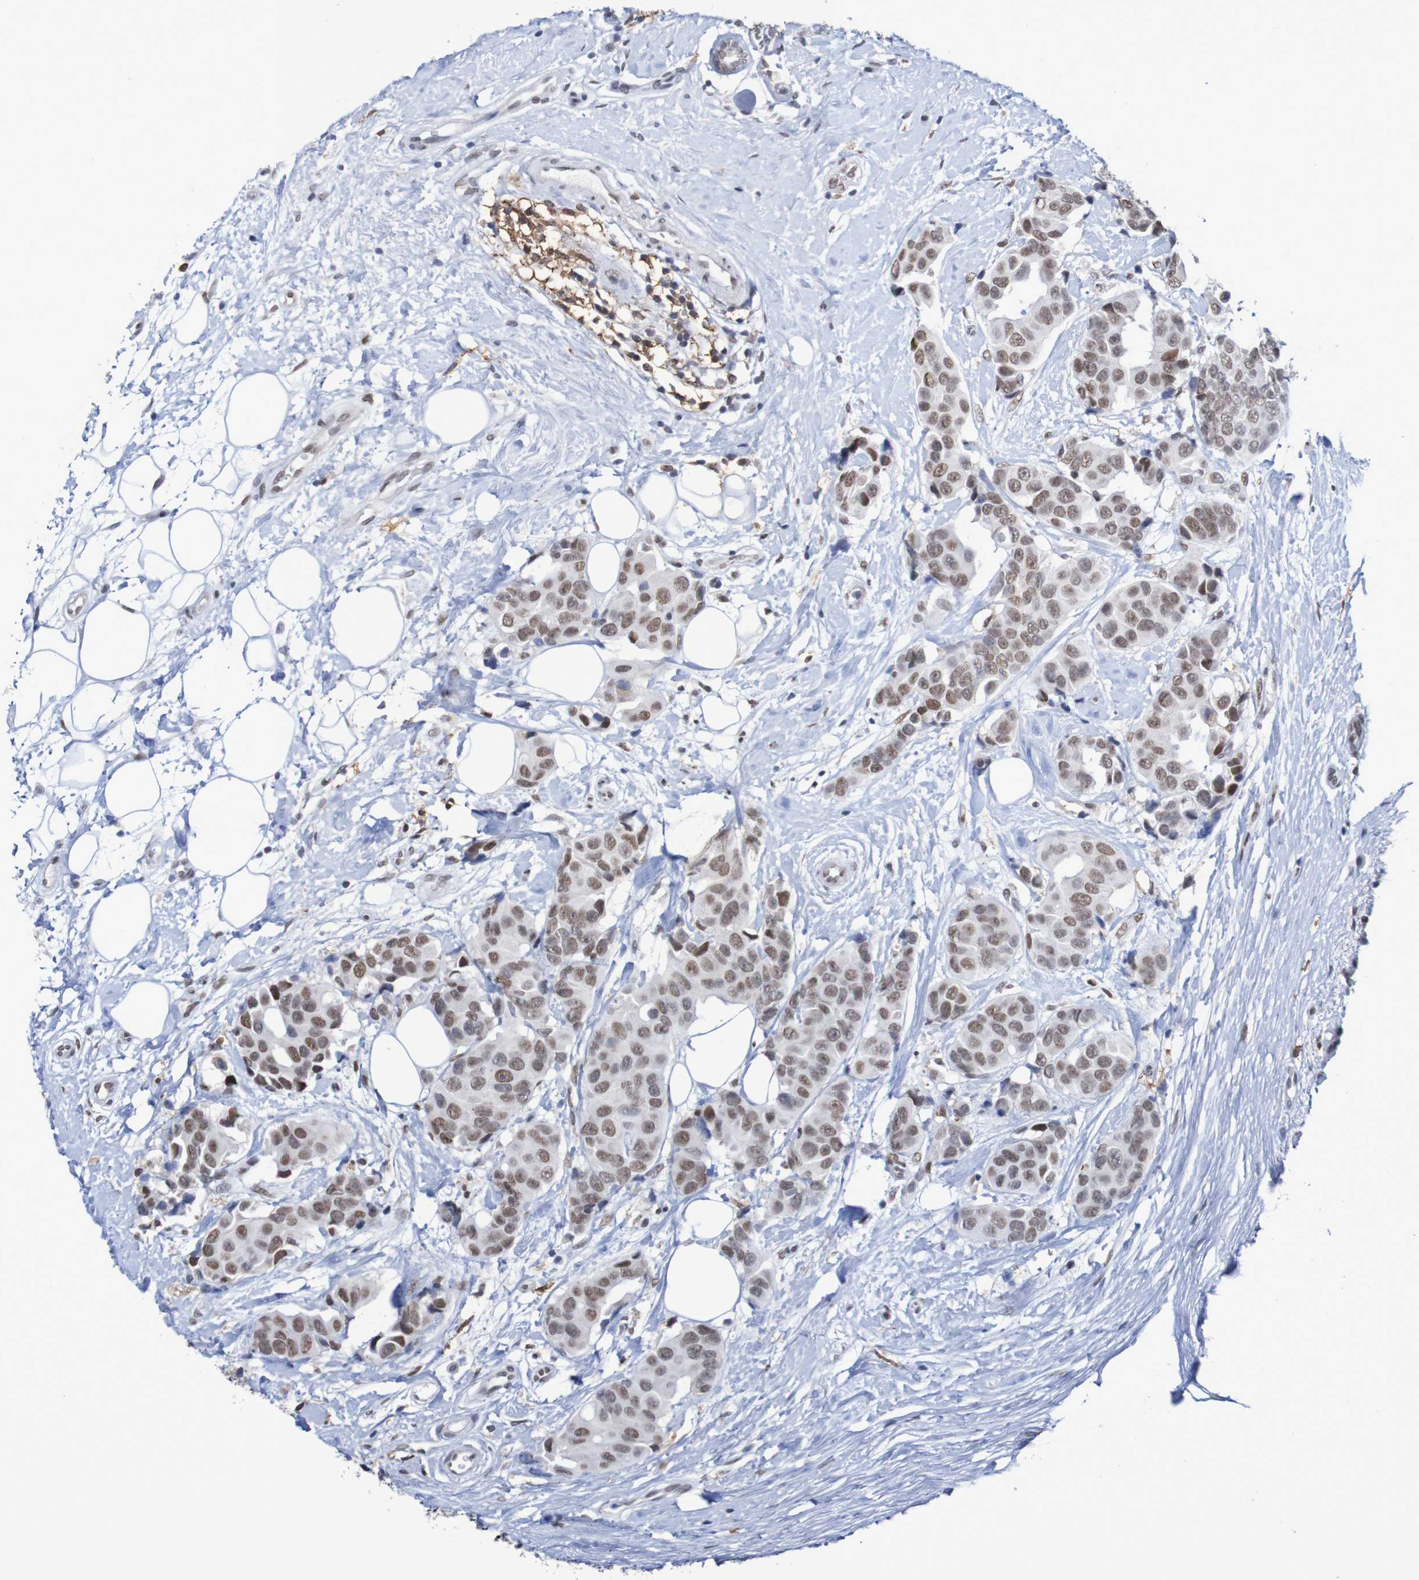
{"staining": {"intensity": "moderate", "quantity": ">75%", "location": "nuclear"}, "tissue": "breast cancer", "cell_type": "Tumor cells", "image_type": "cancer", "snomed": [{"axis": "morphology", "description": "Normal tissue, NOS"}, {"axis": "morphology", "description": "Duct carcinoma"}, {"axis": "topography", "description": "Breast"}], "caption": "Protein expression analysis of breast cancer (infiltrating ductal carcinoma) reveals moderate nuclear expression in about >75% of tumor cells.", "gene": "MRTFB", "patient": {"sex": "female", "age": 39}}